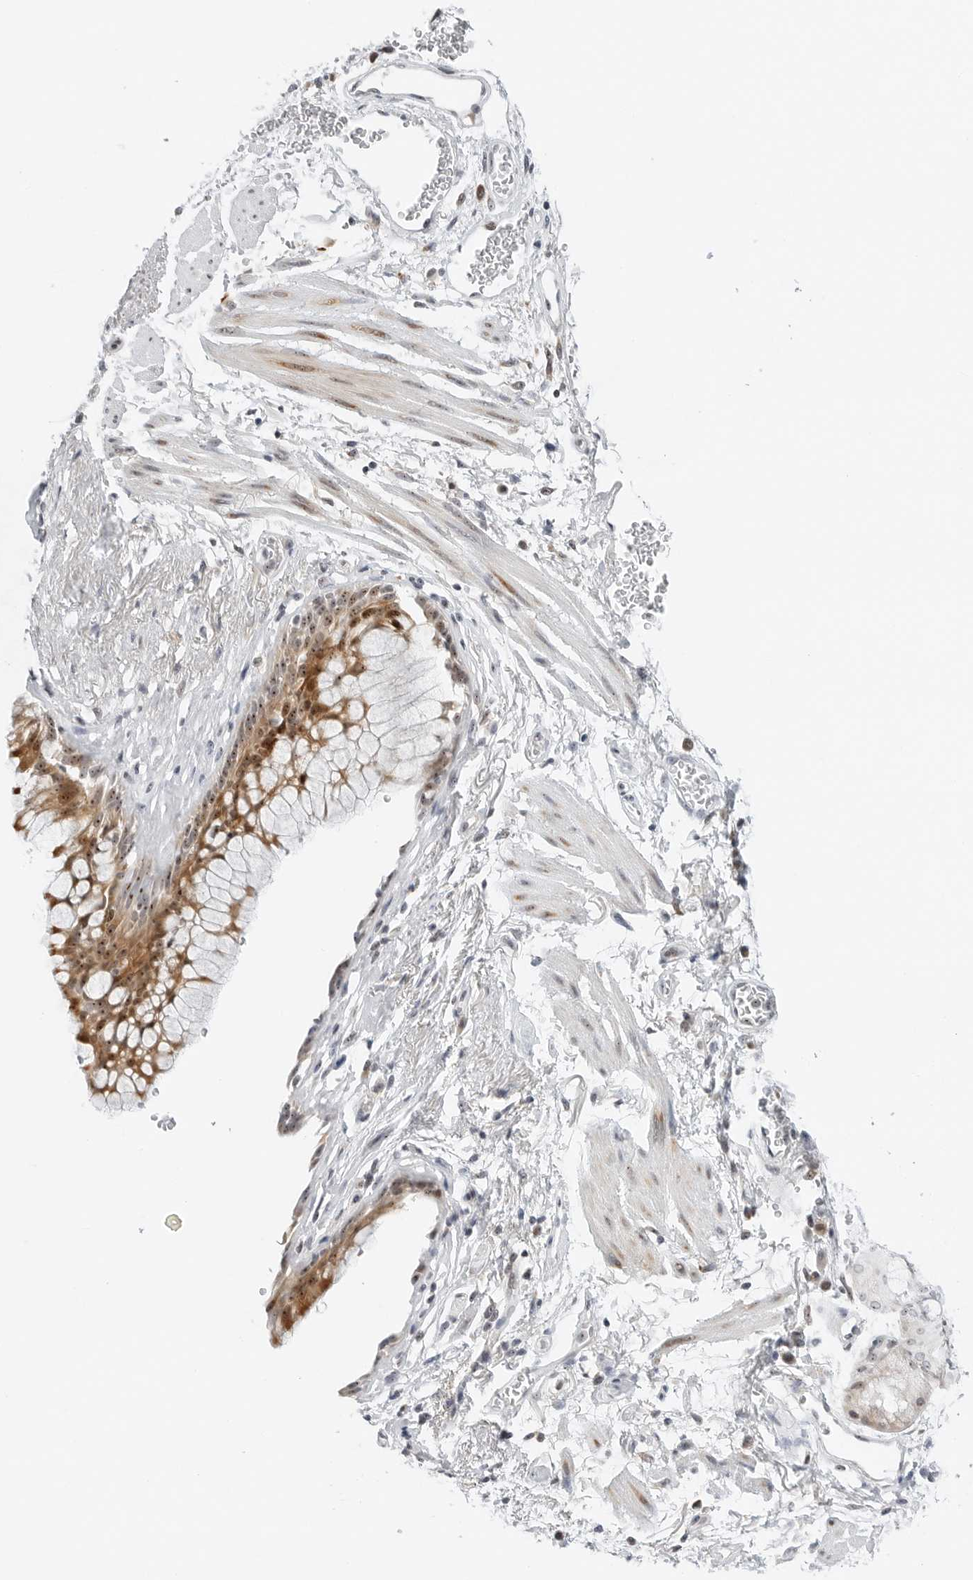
{"staining": {"intensity": "moderate", "quantity": "25%-75%", "location": "cytoplasmic/membranous,nuclear"}, "tissue": "bronchus", "cell_type": "Respiratory epithelial cells", "image_type": "normal", "snomed": [{"axis": "morphology", "description": "Normal tissue, NOS"}, {"axis": "topography", "description": "Cartilage tissue"}, {"axis": "topography", "description": "Bronchus"}], "caption": "Protein analysis of normal bronchus exhibits moderate cytoplasmic/membranous,nuclear positivity in approximately 25%-75% of respiratory epithelial cells. (DAB = brown stain, brightfield microscopy at high magnification).", "gene": "RIMKLA", "patient": {"sex": "female", "age": 53}}